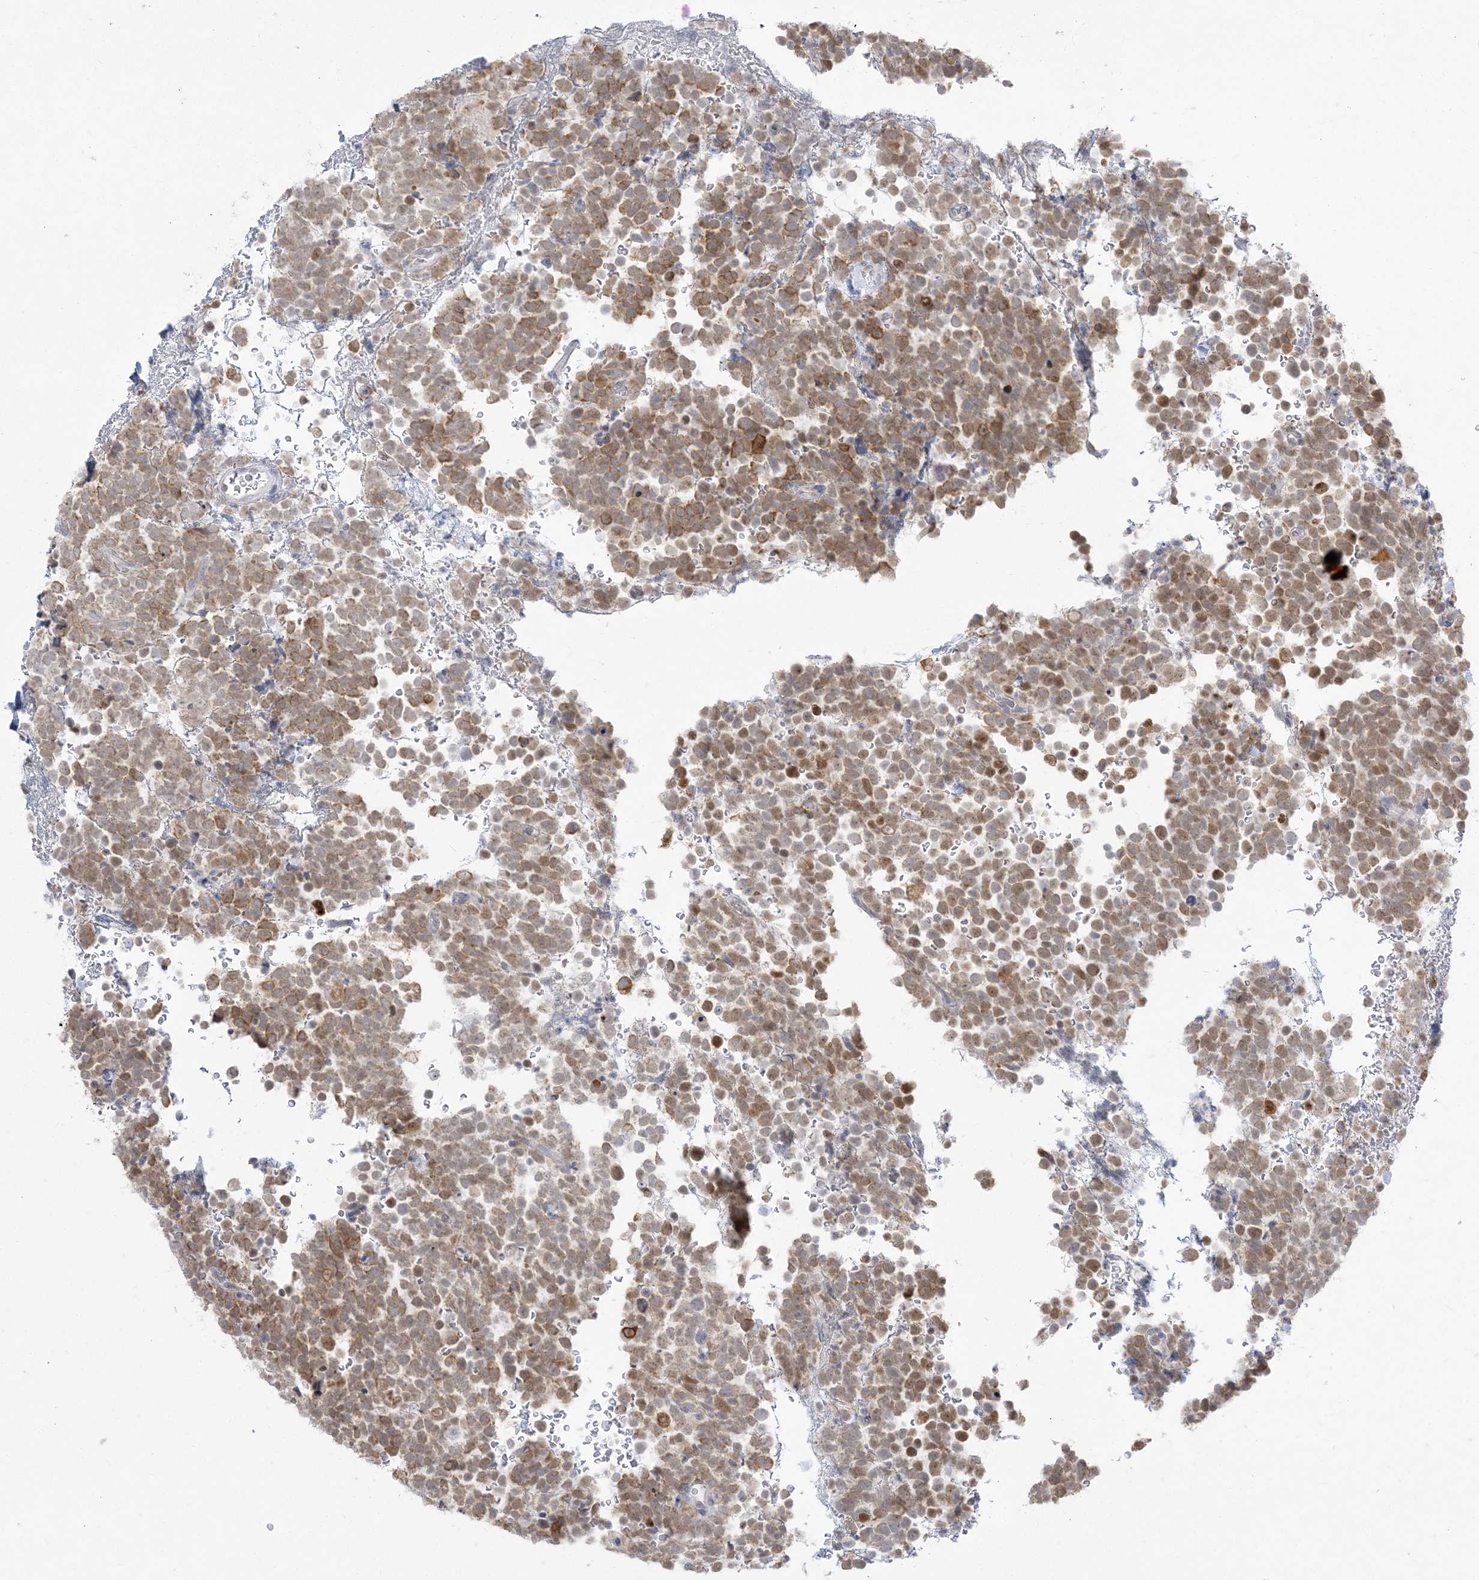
{"staining": {"intensity": "moderate", "quantity": "25%-75%", "location": "cytoplasmic/membranous"}, "tissue": "urothelial cancer", "cell_type": "Tumor cells", "image_type": "cancer", "snomed": [{"axis": "morphology", "description": "Urothelial carcinoma, High grade"}, {"axis": "topography", "description": "Urinary bladder"}], "caption": "Urothelial cancer stained with DAB (3,3'-diaminobenzidine) IHC displays medium levels of moderate cytoplasmic/membranous expression in approximately 25%-75% of tumor cells.", "gene": "ZC3H6", "patient": {"sex": "female", "age": 82}}